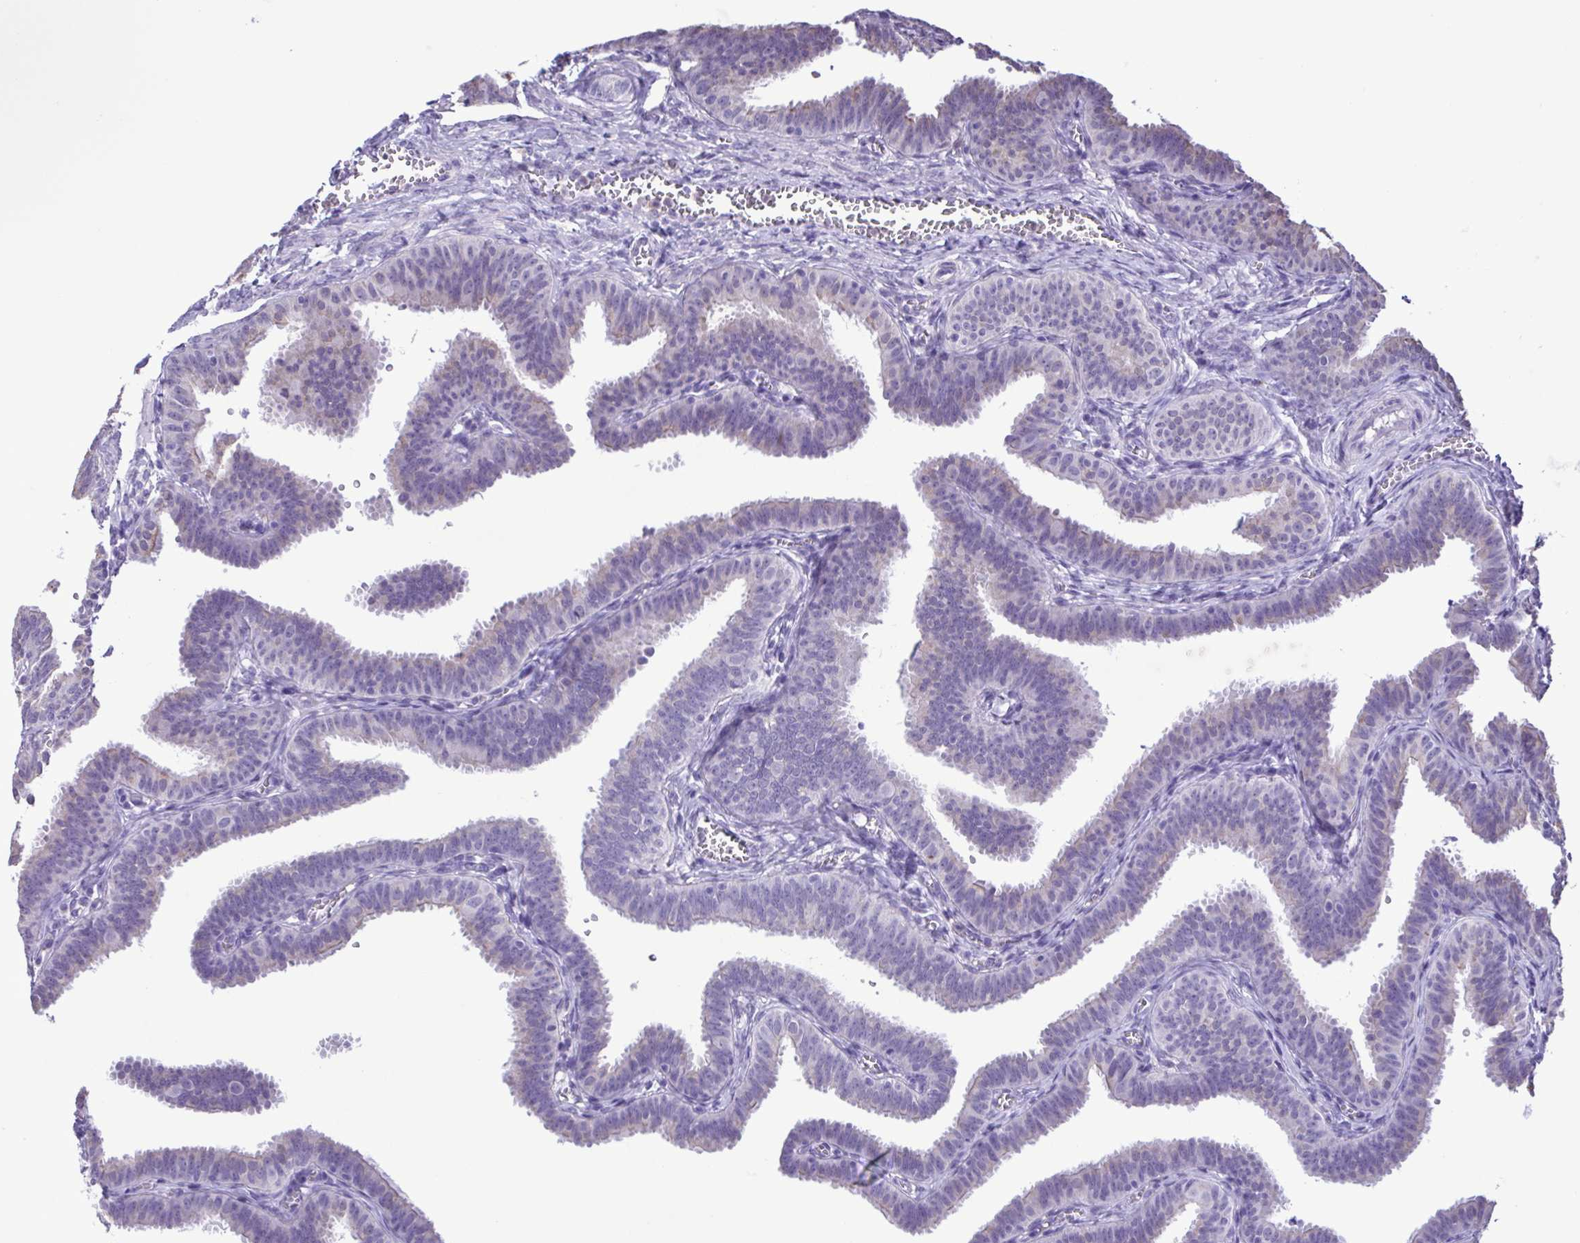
{"staining": {"intensity": "negative", "quantity": "none", "location": "none"}, "tissue": "fallopian tube", "cell_type": "Glandular cells", "image_type": "normal", "snomed": [{"axis": "morphology", "description": "Normal tissue, NOS"}, {"axis": "topography", "description": "Fallopian tube"}], "caption": "DAB (3,3'-diaminobenzidine) immunohistochemical staining of unremarkable fallopian tube shows no significant positivity in glandular cells. (Brightfield microscopy of DAB immunohistochemistry (IHC) at high magnification).", "gene": "CBY2", "patient": {"sex": "female", "age": 25}}